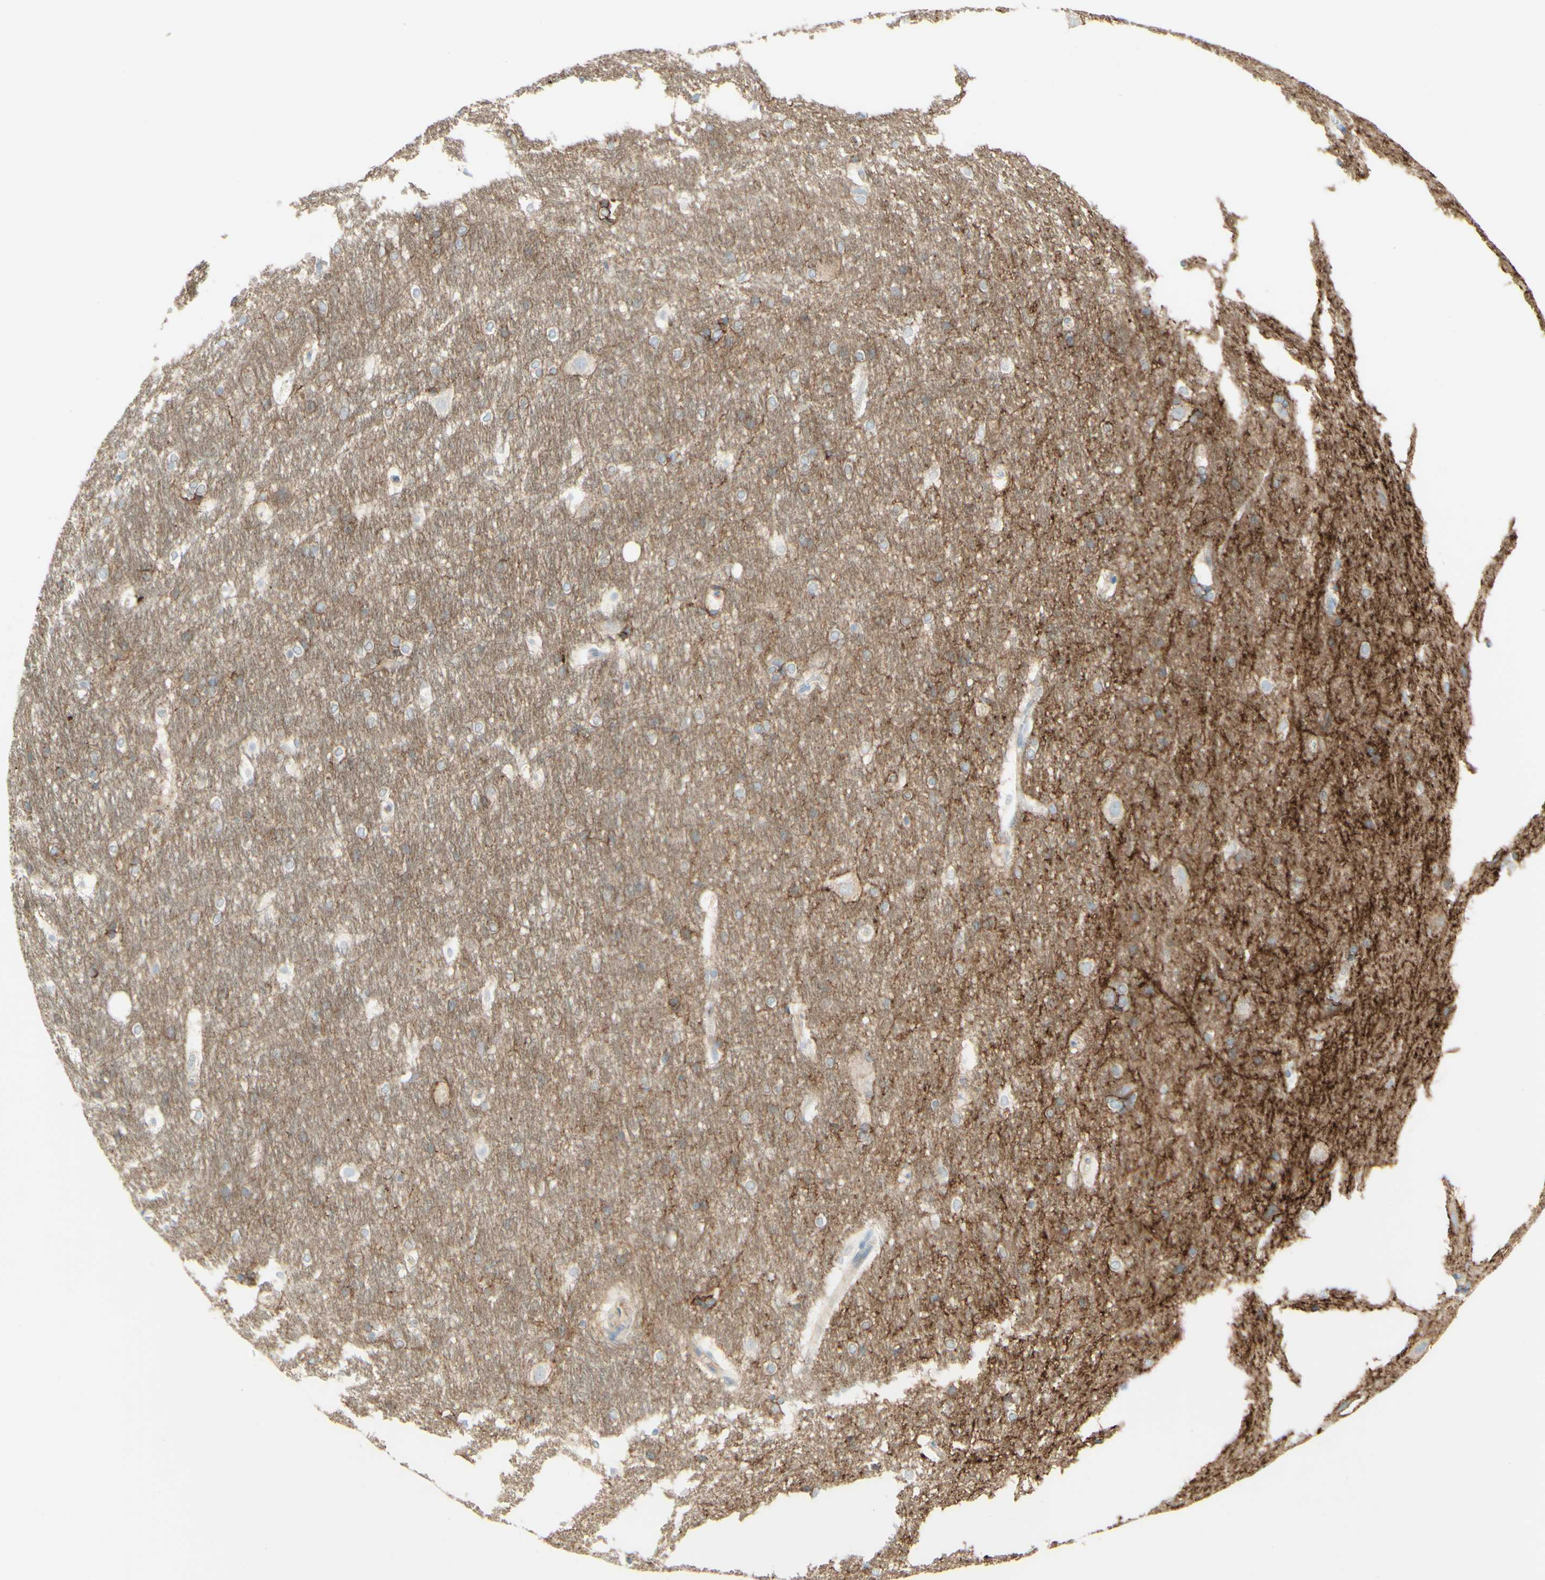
{"staining": {"intensity": "moderate", "quantity": "<25%", "location": "cytoplasmic/membranous"}, "tissue": "hippocampus", "cell_type": "Glial cells", "image_type": "normal", "snomed": [{"axis": "morphology", "description": "Normal tissue, NOS"}, {"axis": "topography", "description": "Hippocampus"}], "caption": "IHC staining of normal hippocampus, which exhibits low levels of moderate cytoplasmic/membranous expression in approximately <25% of glial cells indicating moderate cytoplasmic/membranous protein positivity. The staining was performed using DAB (3,3'-diaminobenzidine) (brown) for protein detection and nuclei were counterstained in hematoxylin (blue).", "gene": "ALCAM", "patient": {"sex": "female", "age": 19}}